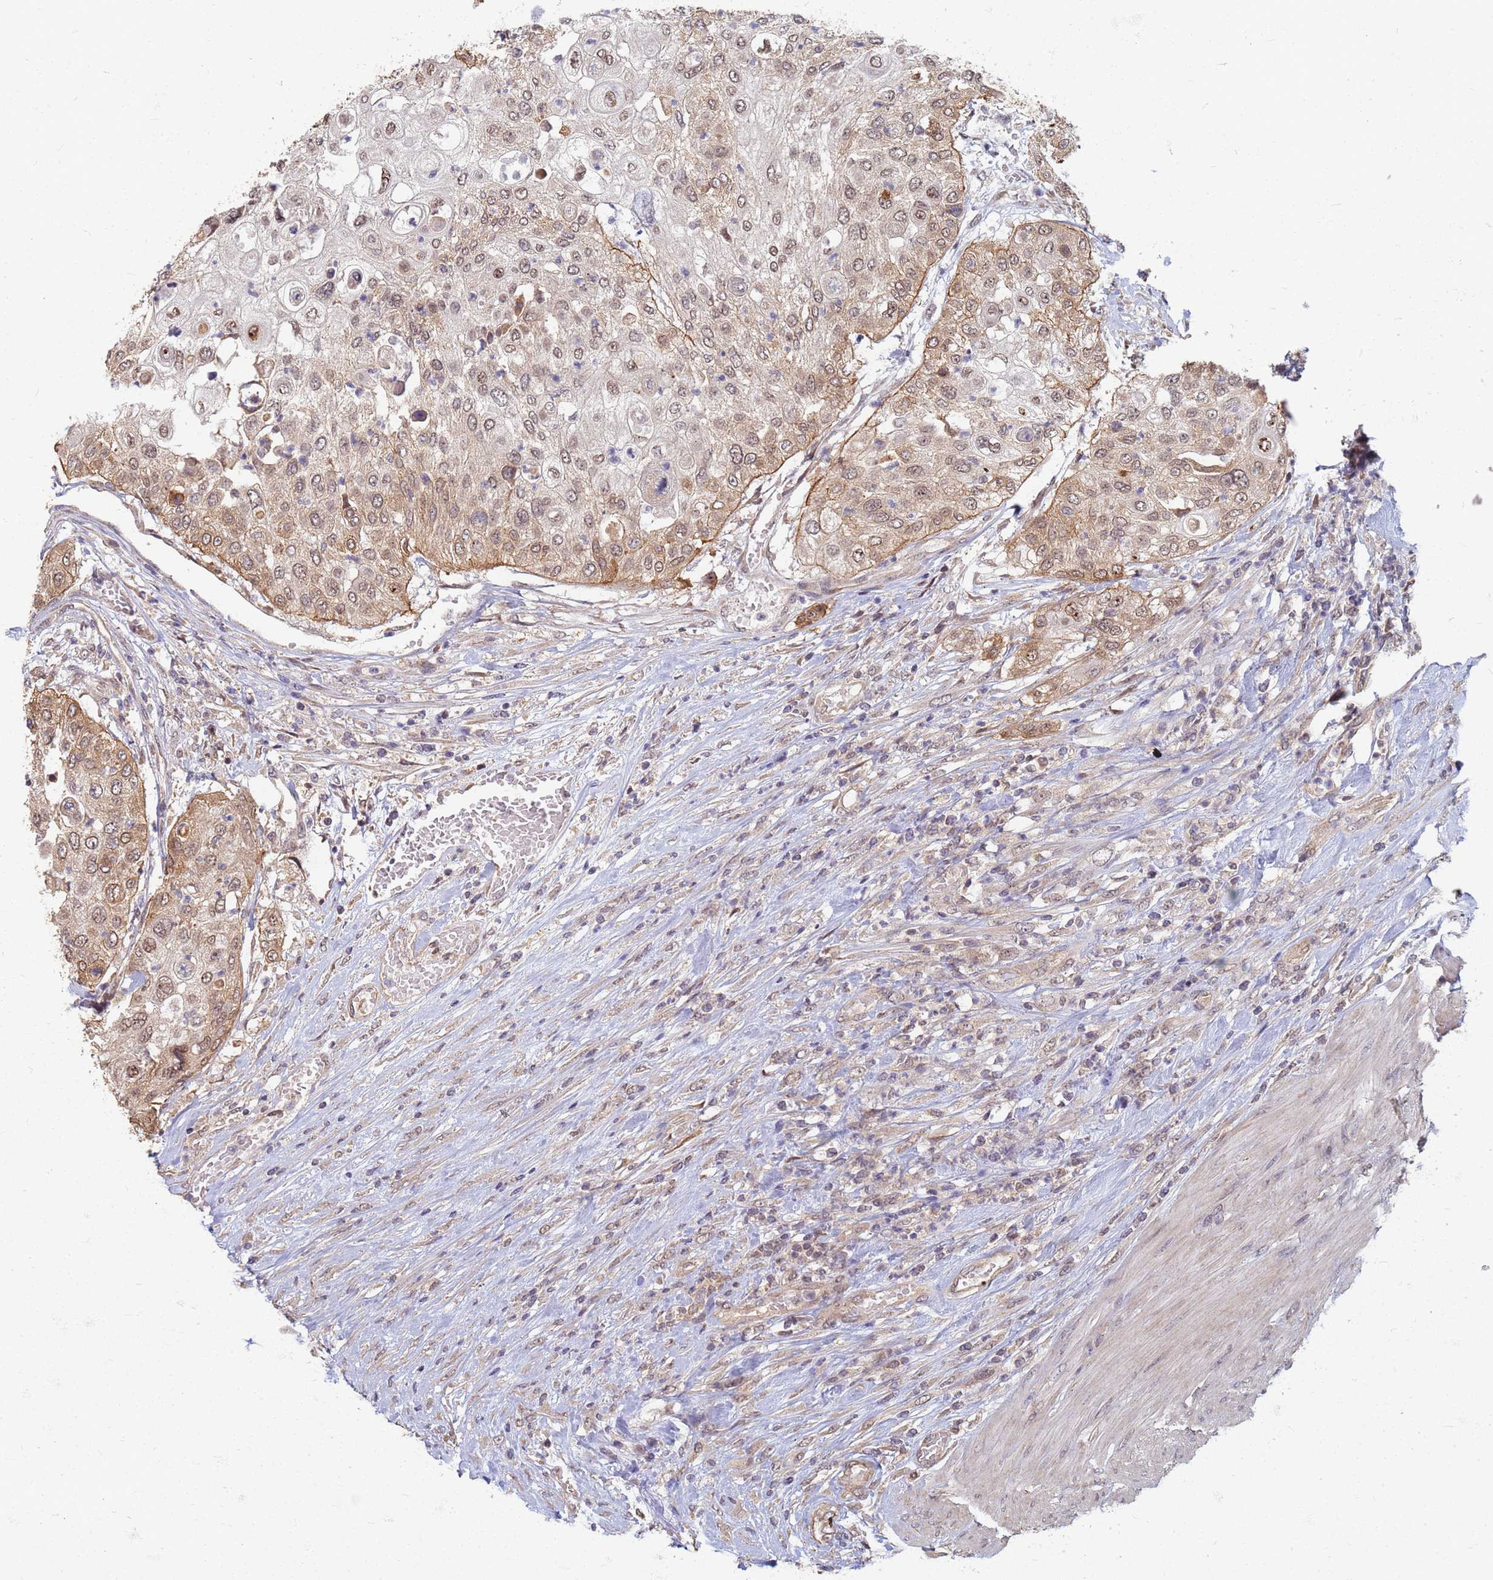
{"staining": {"intensity": "weak", "quantity": ">75%", "location": "cytoplasmic/membranous,nuclear"}, "tissue": "urothelial cancer", "cell_type": "Tumor cells", "image_type": "cancer", "snomed": [{"axis": "morphology", "description": "Urothelial carcinoma, High grade"}, {"axis": "topography", "description": "Urinary bladder"}], "caption": "Weak cytoplasmic/membranous and nuclear staining for a protein is identified in about >75% of tumor cells of urothelial carcinoma (high-grade) using IHC.", "gene": "ITGB4", "patient": {"sex": "female", "age": 79}}